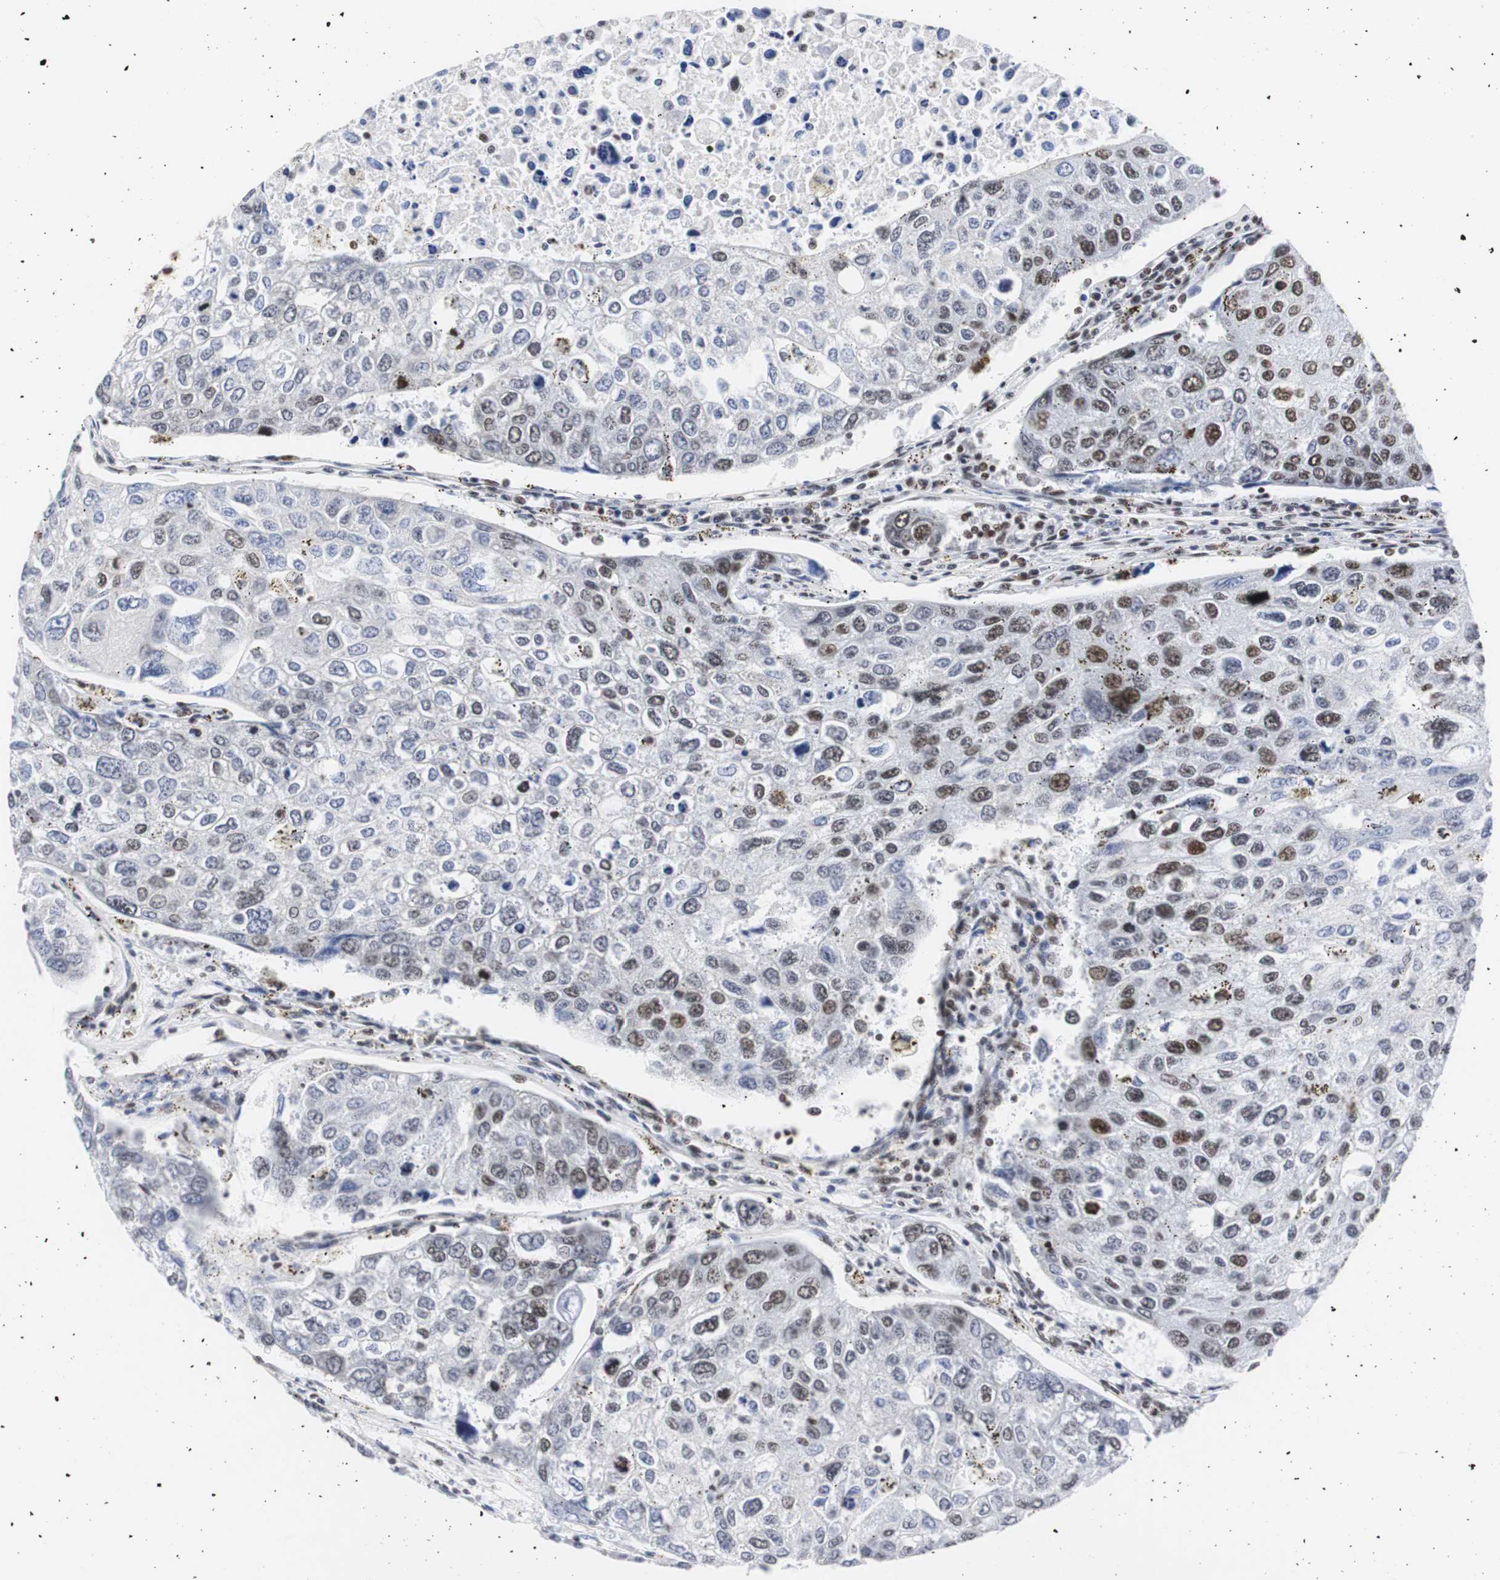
{"staining": {"intensity": "strong", "quantity": "25%-75%", "location": "nuclear"}, "tissue": "urothelial cancer", "cell_type": "Tumor cells", "image_type": "cancer", "snomed": [{"axis": "morphology", "description": "Urothelial carcinoma, High grade"}, {"axis": "topography", "description": "Lymph node"}, {"axis": "topography", "description": "Urinary bladder"}], "caption": "A photomicrograph of human urothelial carcinoma (high-grade) stained for a protein reveals strong nuclear brown staining in tumor cells.", "gene": "HNRNPH2", "patient": {"sex": "male", "age": 51}}